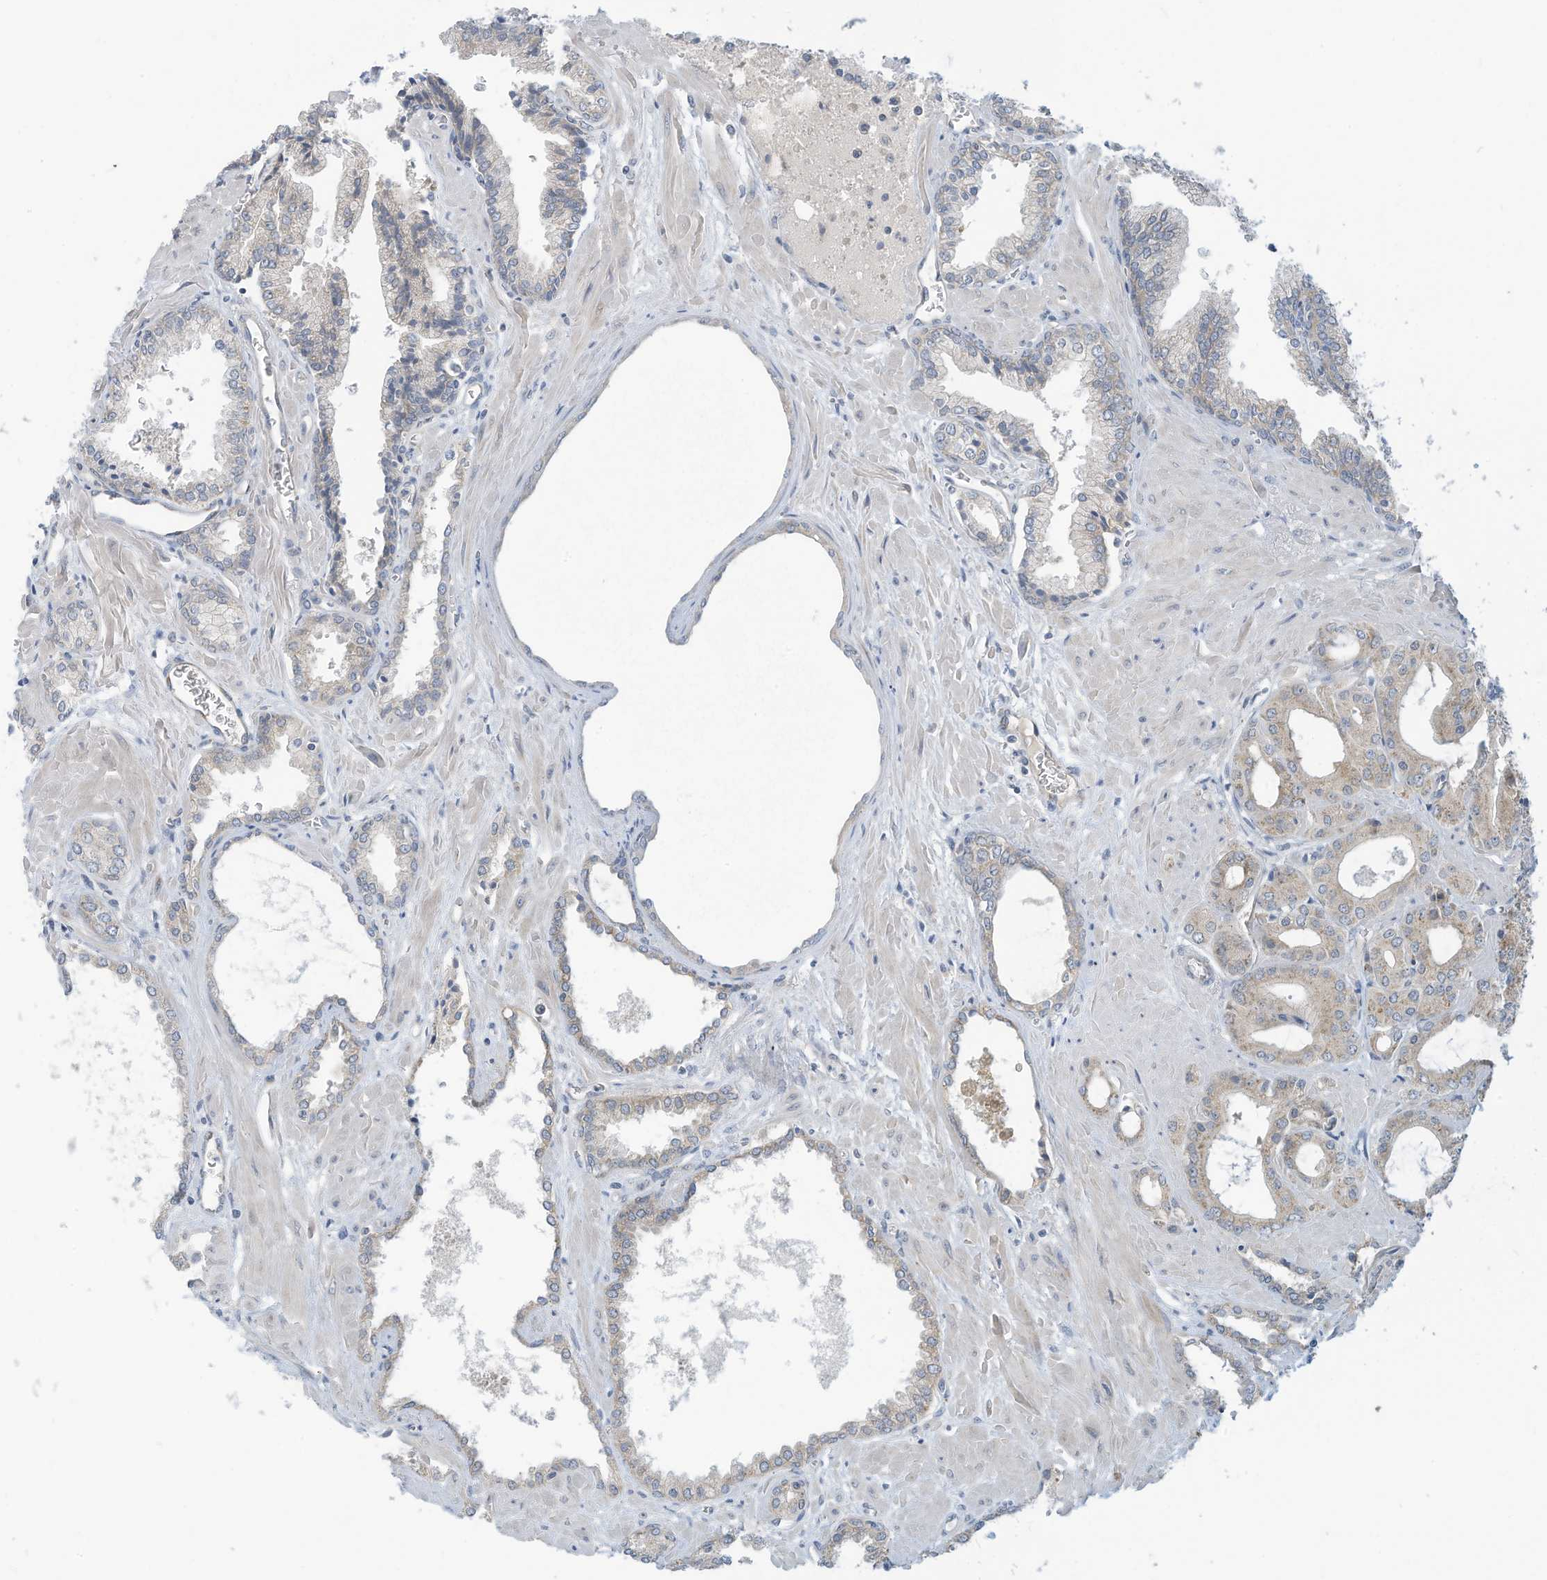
{"staining": {"intensity": "weak", "quantity": "<25%", "location": "cytoplasmic/membranous"}, "tissue": "prostate cancer", "cell_type": "Tumor cells", "image_type": "cancer", "snomed": [{"axis": "morphology", "description": "Adenocarcinoma, Low grade"}, {"axis": "topography", "description": "Prostate"}], "caption": "Adenocarcinoma (low-grade) (prostate) was stained to show a protein in brown. There is no significant positivity in tumor cells.", "gene": "SCGB1D2", "patient": {"sex": "male", "age": 67}}